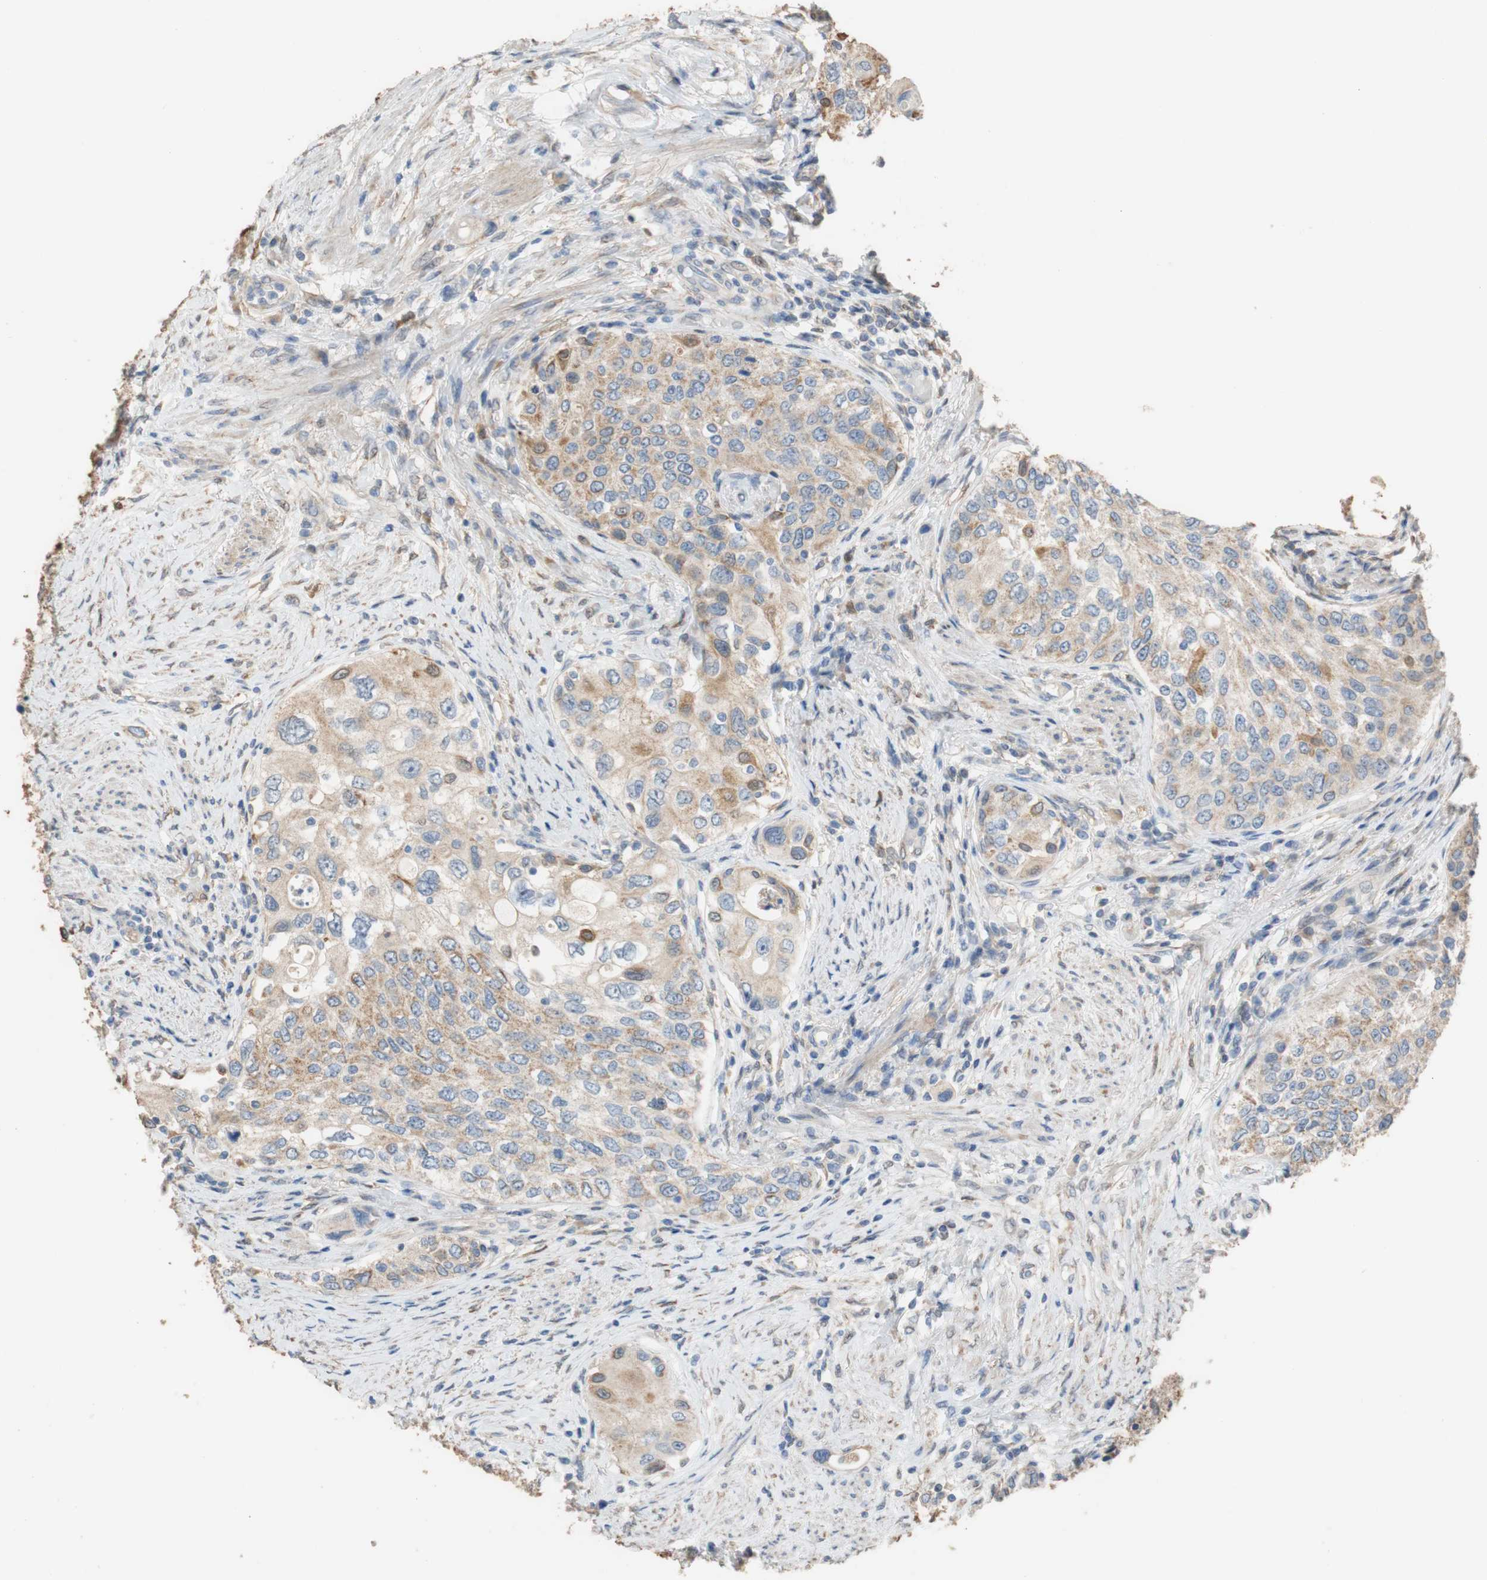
{"staining": {"intensity": "moderate", "quantity": ">75%", "location": "cytoplasmic/membranous"}, "tissue": "urothelial cancer", "cell_type": "Tumor cells", "image_type": "cancer", "snomed": [{"axis": "morphology", "description": "Urothelial carcinoma, High grade"}, {"axis": "topography", "description": "Urinary bladder"}], "caption": "A high-resolution photomicrograph shows IHC staining of urothelial carcinoma (high-grade), which demonstrates moderate cytoplasmic/membranous positivity in approximately >75% of tumor cells.", "gene": "ALDH1A2", "patient": {"sex": "female", "age": 56}}